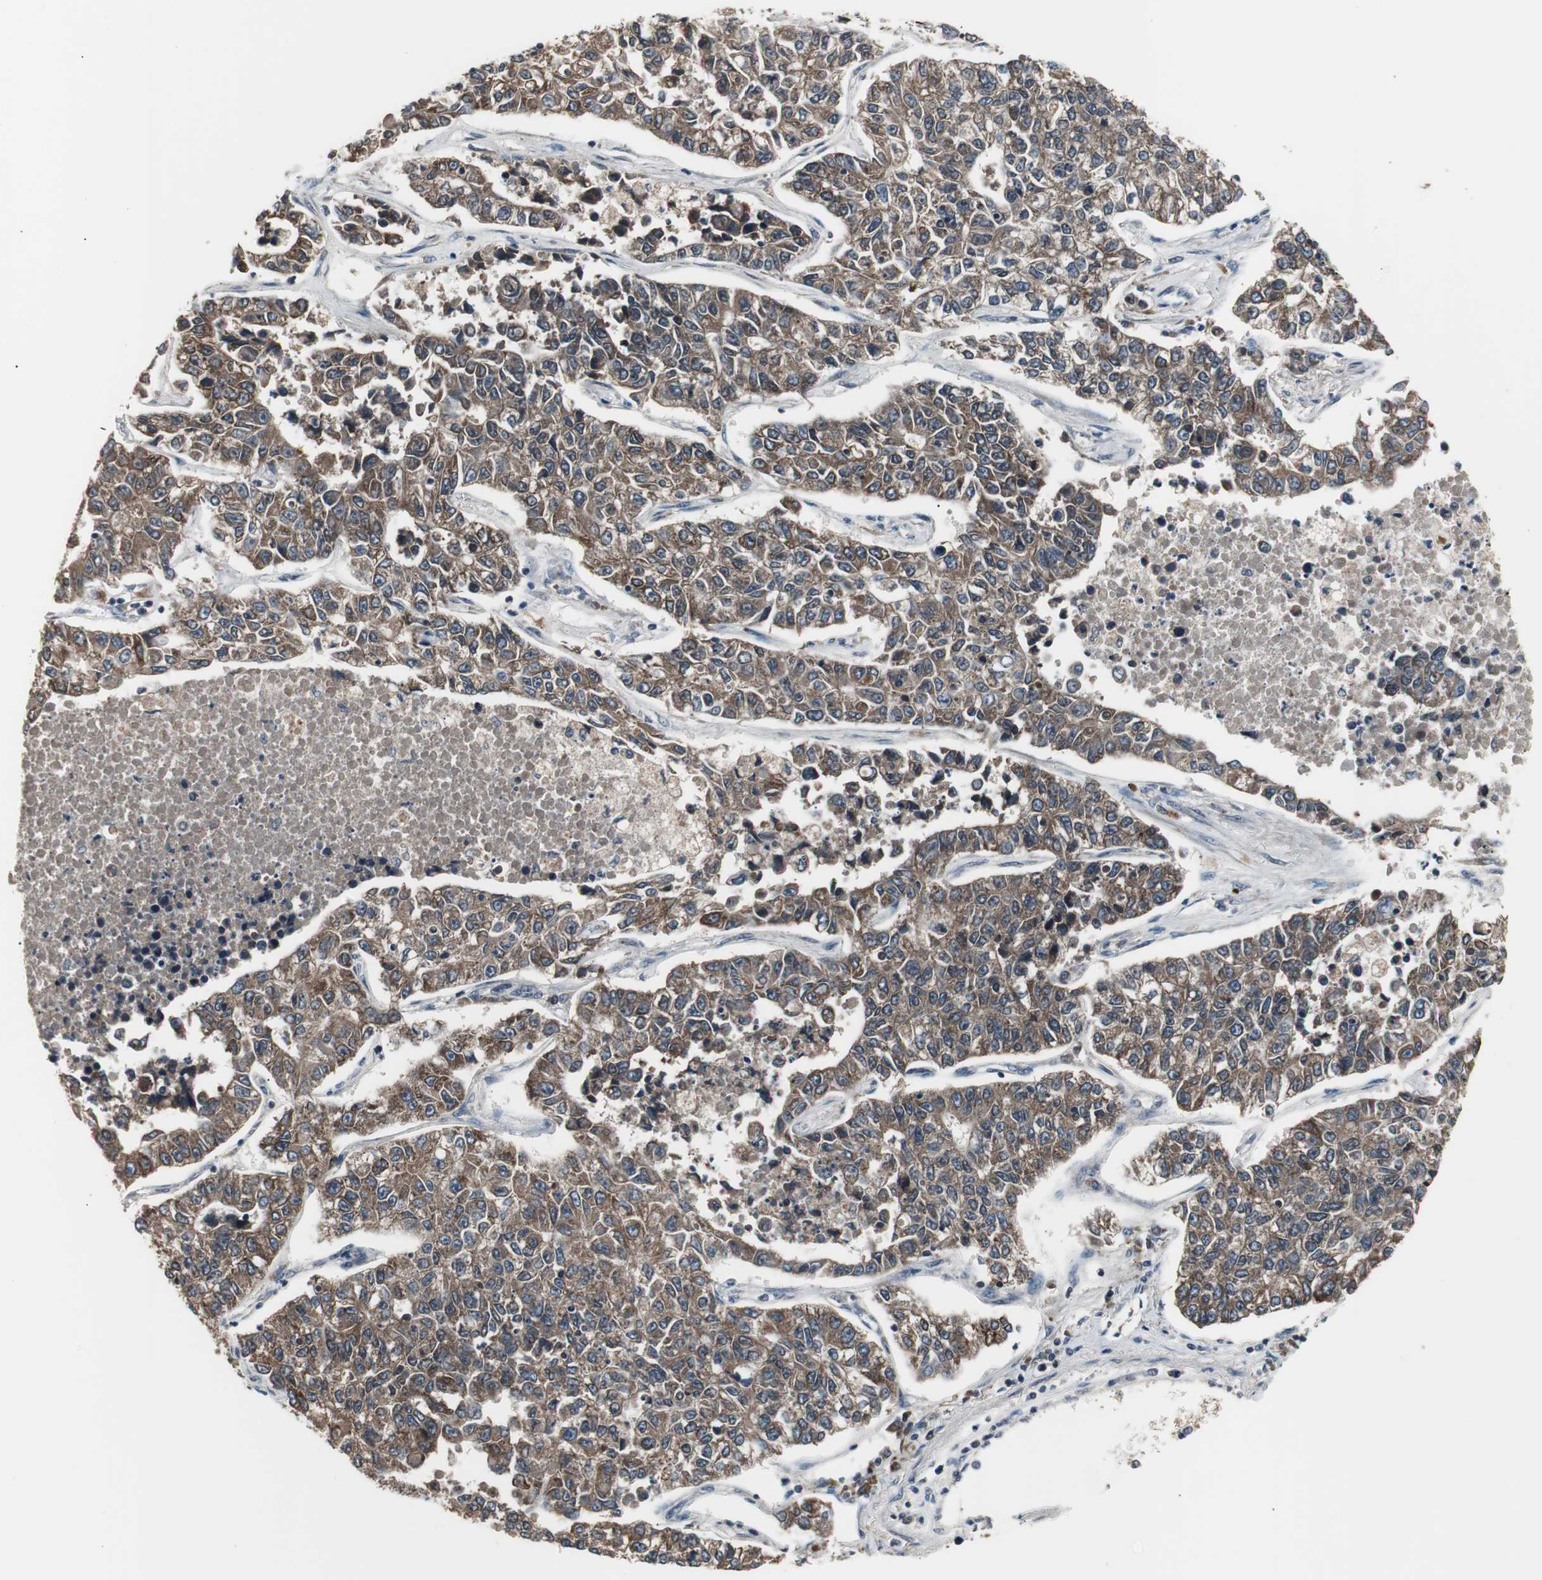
{"staining": {"intensity": "moderate", "quantity": ">75%", "location": "cytoplasmic/membranous"}, "tissue": "lung cancer", "cell_type": "Tumor cells", "image_type": "cancer", "snomed": [{"axis": "morphology", "description": "Adenocarcinoma, NOS"}, {"axis": "topography", "description": "Lung"}], "caption": "This image exhibits immunohistochemistry (IHC) staining of adenocarcinoma (lung), with medium moderate cytoplasmic/membranous expression in approximately >75% of tumor cells.", "gene": "ZMPSTE24", "patient": {"sex": "male", "age": 49}}